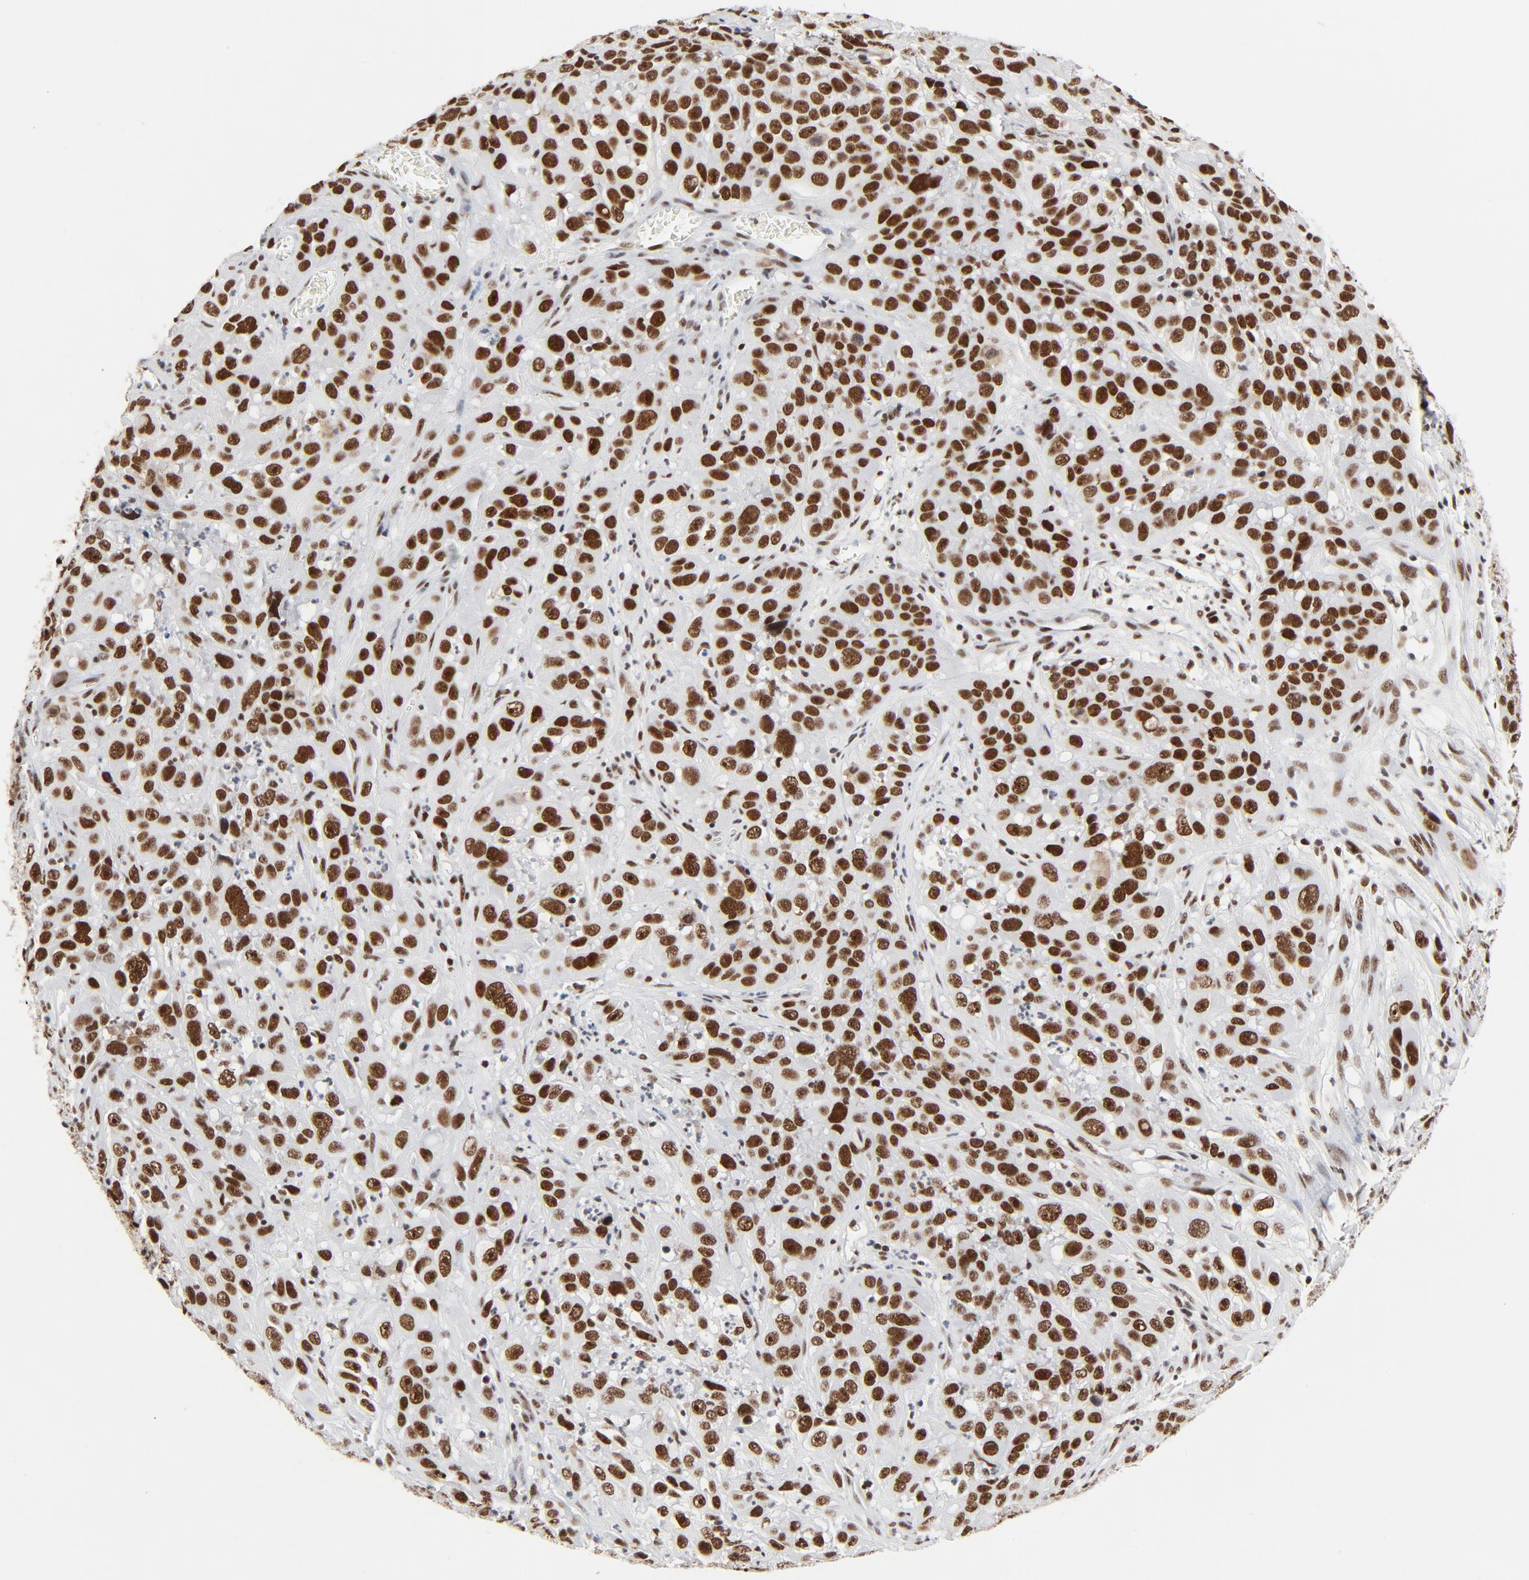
{"staining": {"intensity": "strong", "quantity": ">75%", "location": "nuclear"}, "tissue": "cervical cancer", "cell_type": "Tumor cells", "image_type": "cancer", "snomed": [{"axis": "morphology", "description": "Squamous cell carcinoma, NOS"}, {"axis": "topography", "description": "Cervix"}], "caption": "Cervical squamous cell carcinoma tissue shows strong nuclear staining in approximately >75% of tumor cells The staining is performed using DAB (3,3'-diaminobenzidine) brown chromogen to label protein expression. The nuclei are counter-stained blue using hematoxylin.", "gene": "GTF2H1", "patient": {"sex": "female", "age": 32}}